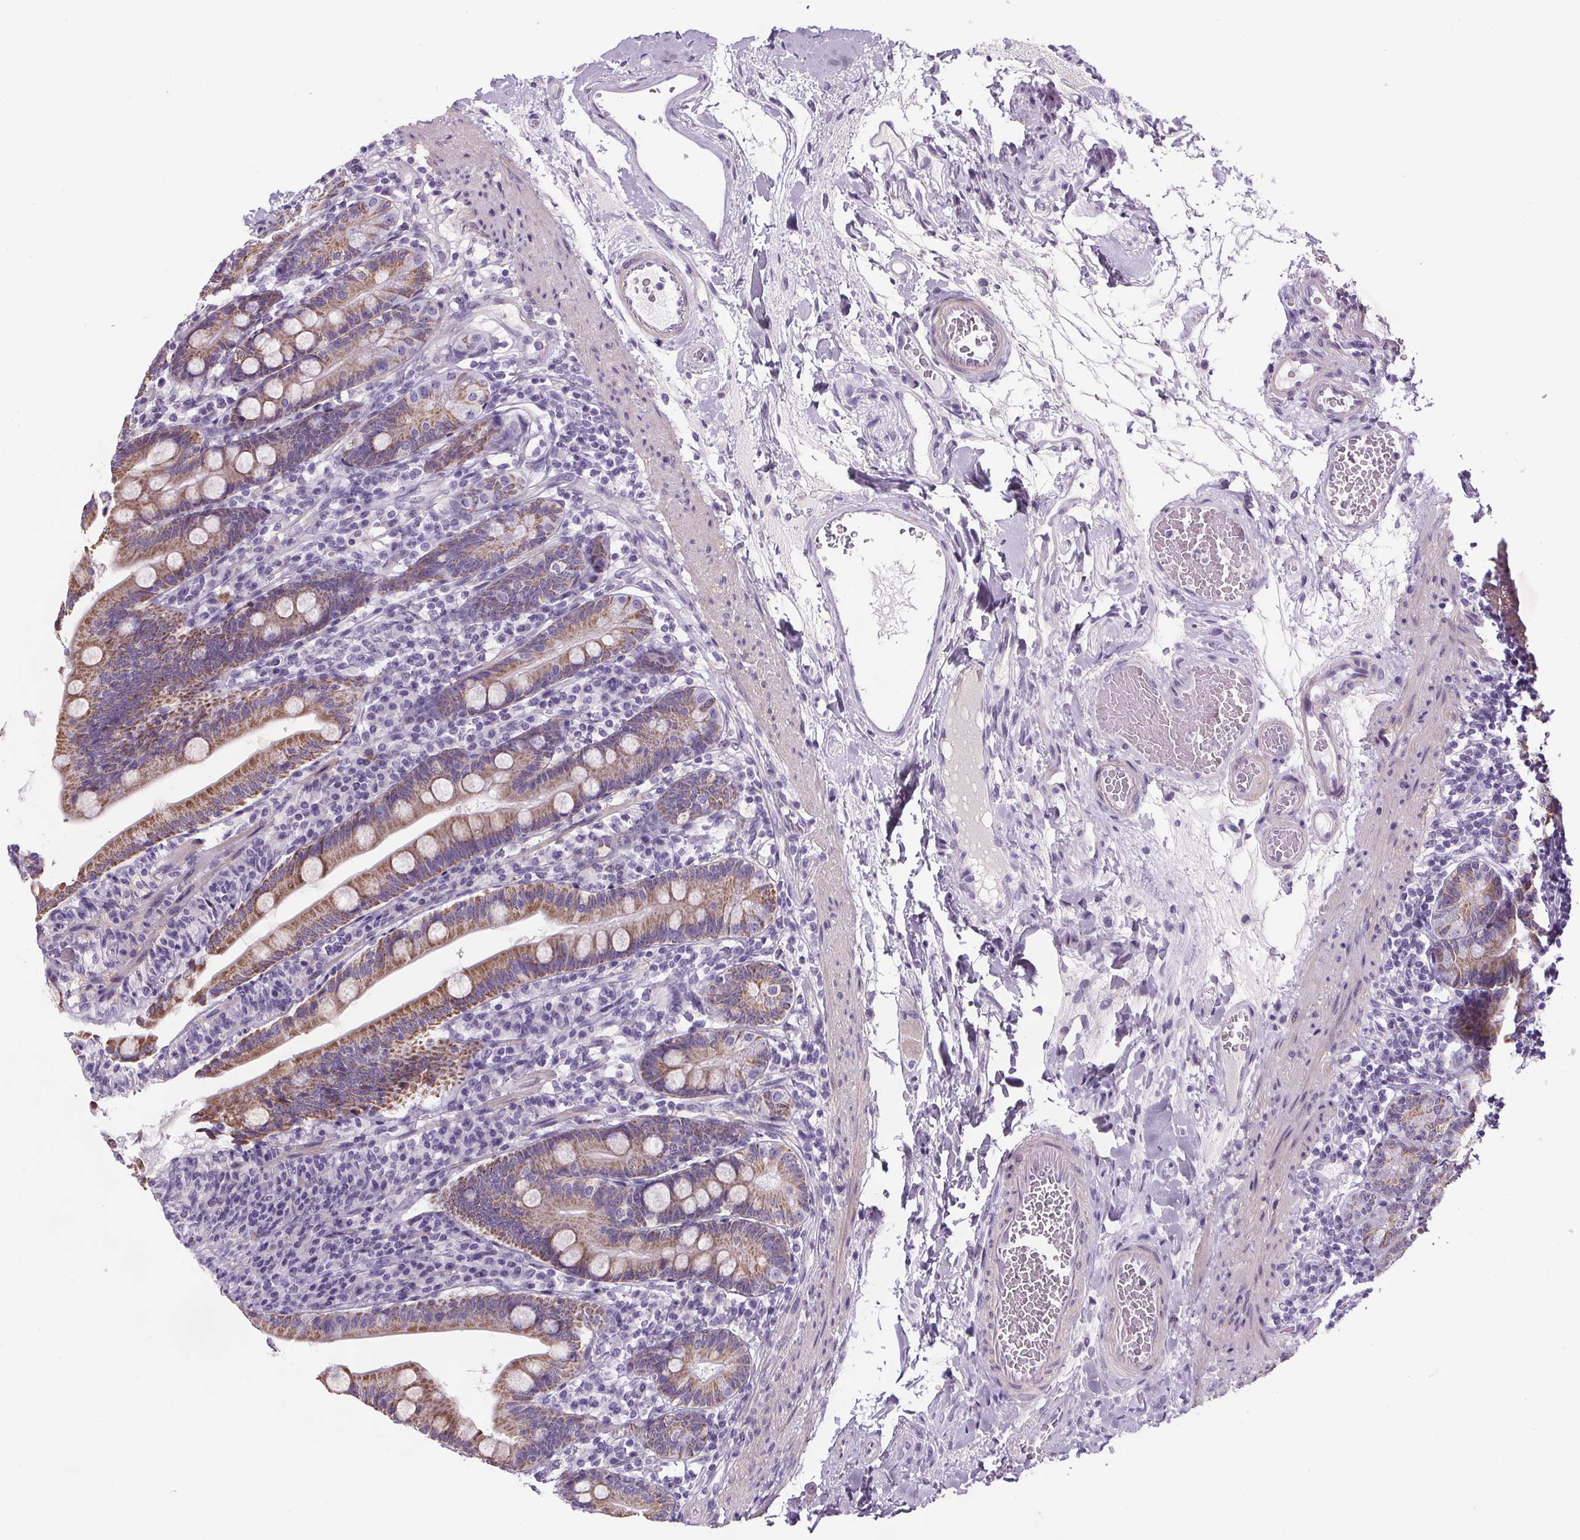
{"staining": {"intensity": "moderate", "quantity": ">75%", "location": "cytoplasmic/membranous"}, "tissue": "duodenum", "cell_type": "Glandular cells", "image_type": "normal", "snomed": [{"axis": "morphology", "description": "Normal tissue, NOS"}, {"axis": "topography", "description": "Duodenum"}], "caption": "The histopathology image displays a brown stain indicating the presence of a protein in the cytoplasmic/membranous of glandular cells in duodenum. The staining was performed using DAB, with brown indicating positive protein expression. Nuclei are stained blue with hematoxylin.", "gene": "ELAVL2", "patient": {"sex": "female", "age": 67}}